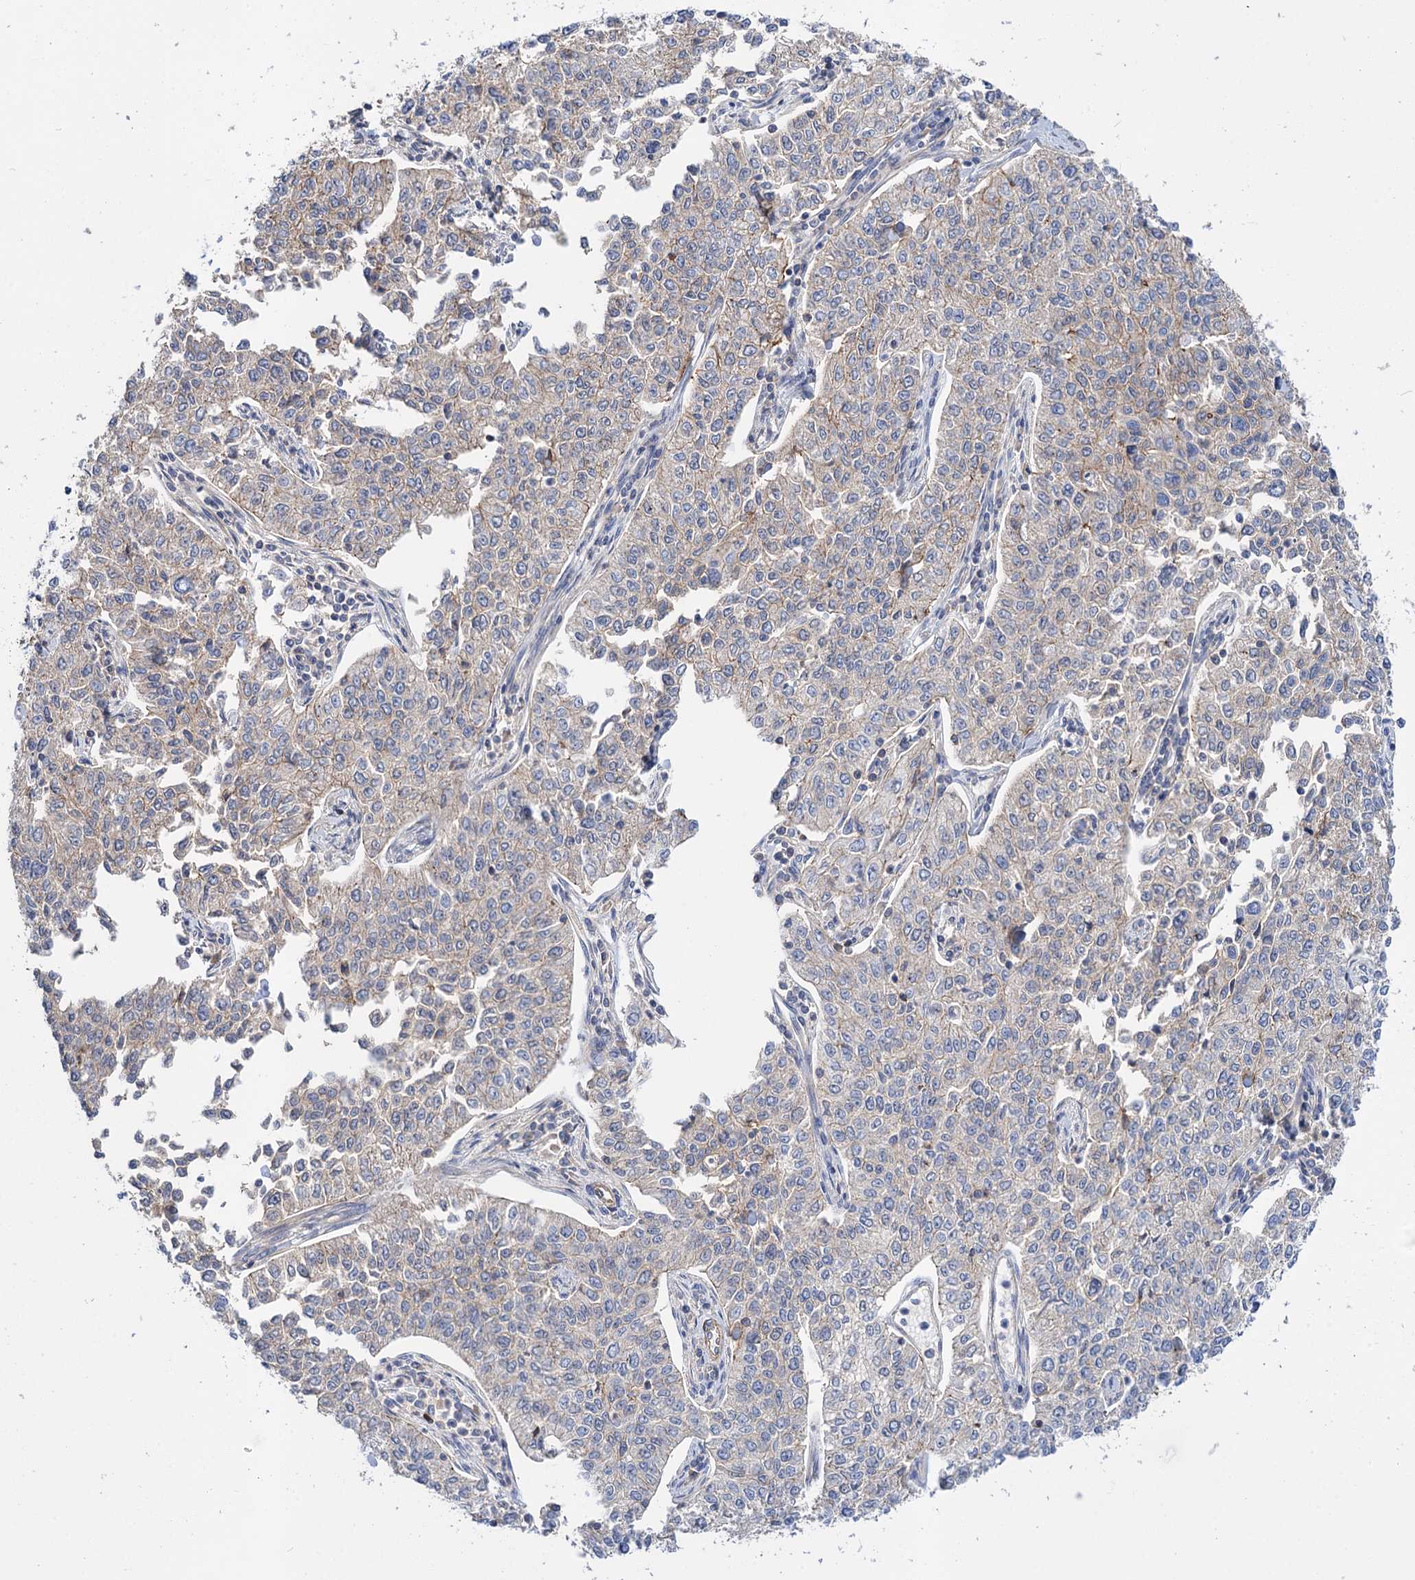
{"staining": {"intensity": "weak", "quantity": "<25%", "location": "cytoplasmic/membranous"}, "tissue": "cervical cancer", "cell_type": "Tumor cells", "image_type": "cancer", "snomed": [{"axis": "morphology", "description": "Squamous cell carcinoma, NOS"}, {"axis": "topography", "description": "Cervix"}], "caption": "DAB (3,3'-diaminobenzidine) immunohistochemical staining of cervical cancer (squamous cell carcinoma) displays no significant positivity in tumor cells.", "gene": "NUDCD2", "patient": {"sex": "female", "age": 35}}